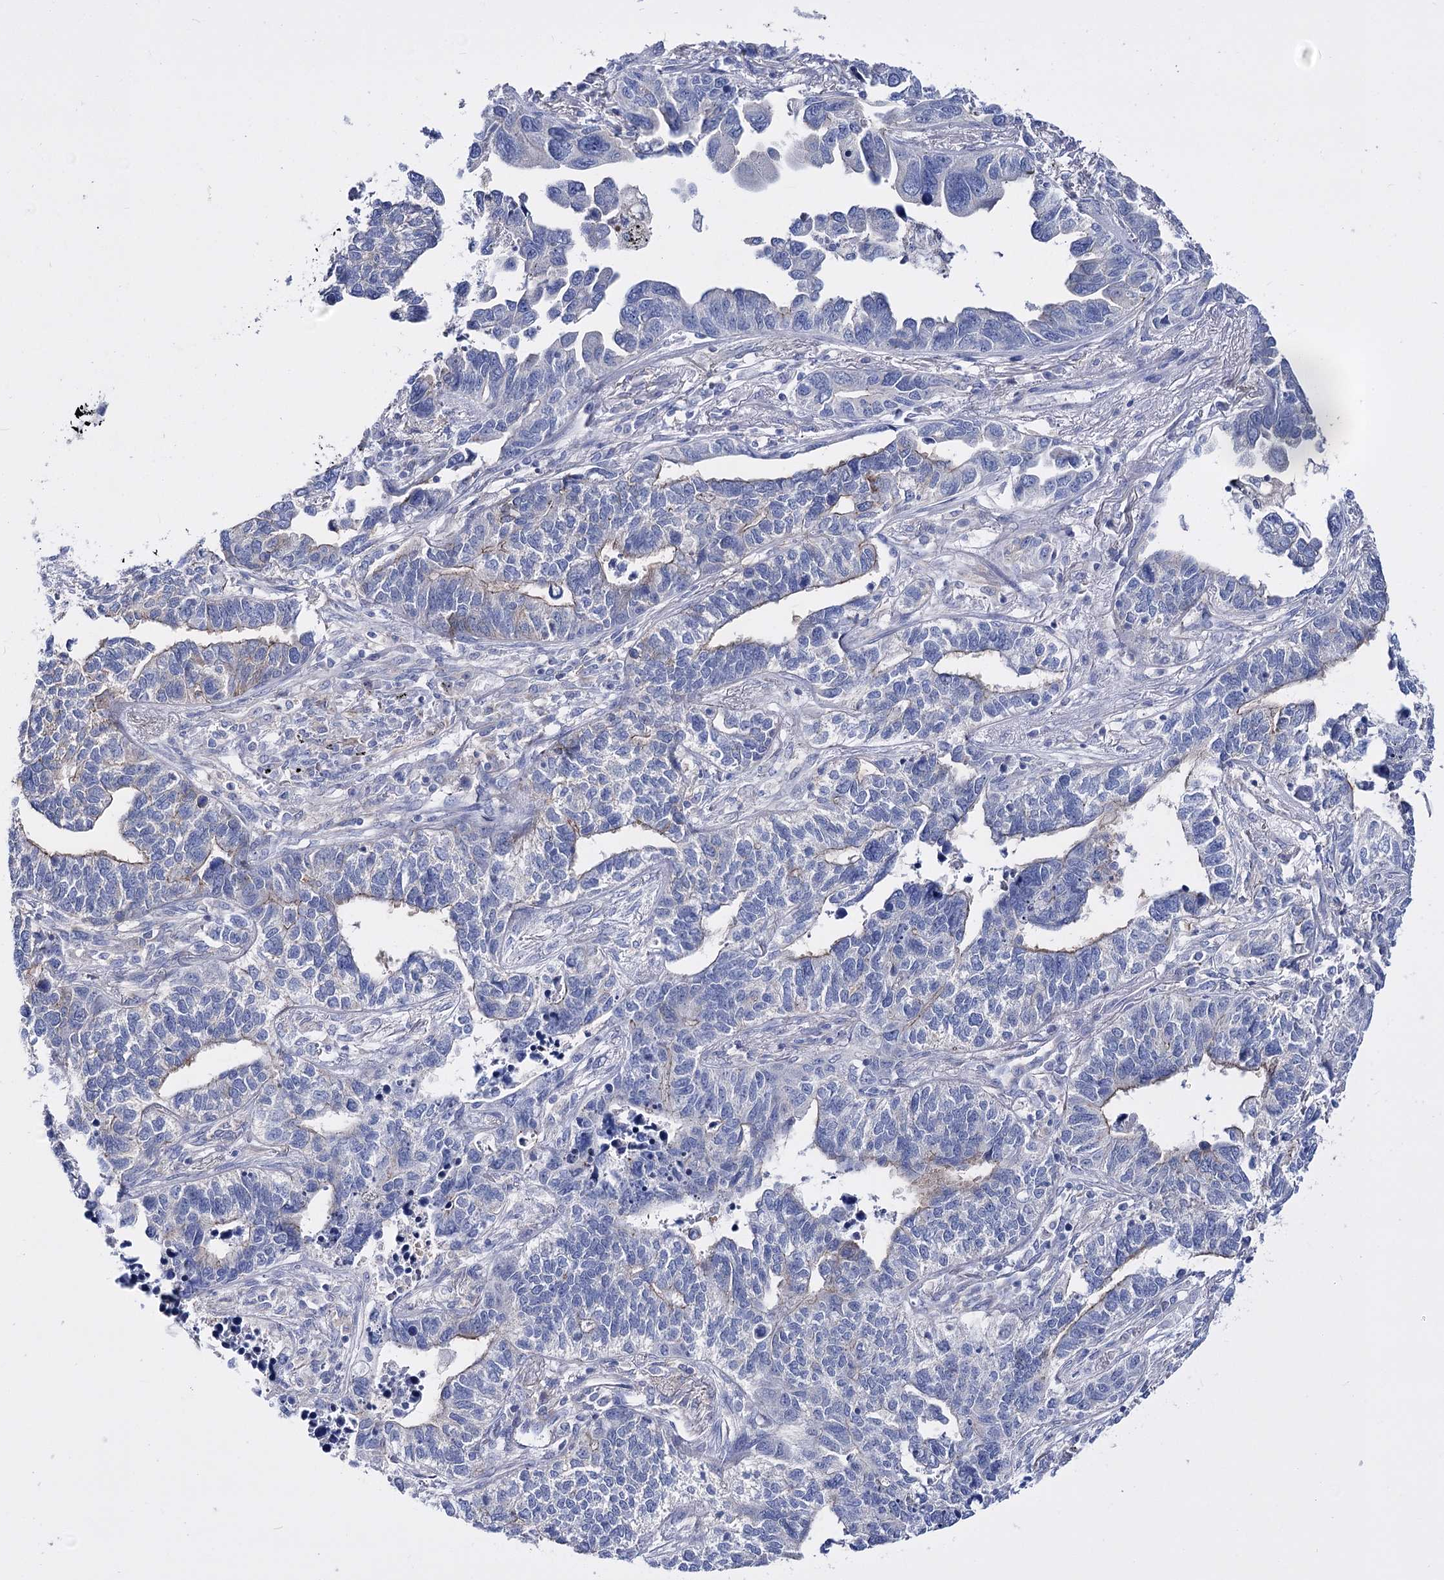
{"staining": {"intensity": "negative", "quantity": "none", "location": "none"}, "tissue": "lung cancer", "cell_type": "Tumor cells", "image_type": "cancer", "snomed": [{"axis": "morphology", "description": "Adenocarcinoma, NOS"}, {"axis": "topography", "description": "Lung"}], "caption": "This micrograph is of lung cancer stained with IHC to label a protein in brown with the nuclei are counter-stained blue. There is no positivity in tumor cells.", "gene": "LRRC34", "patient": {"sex": "male", "age": 67}}